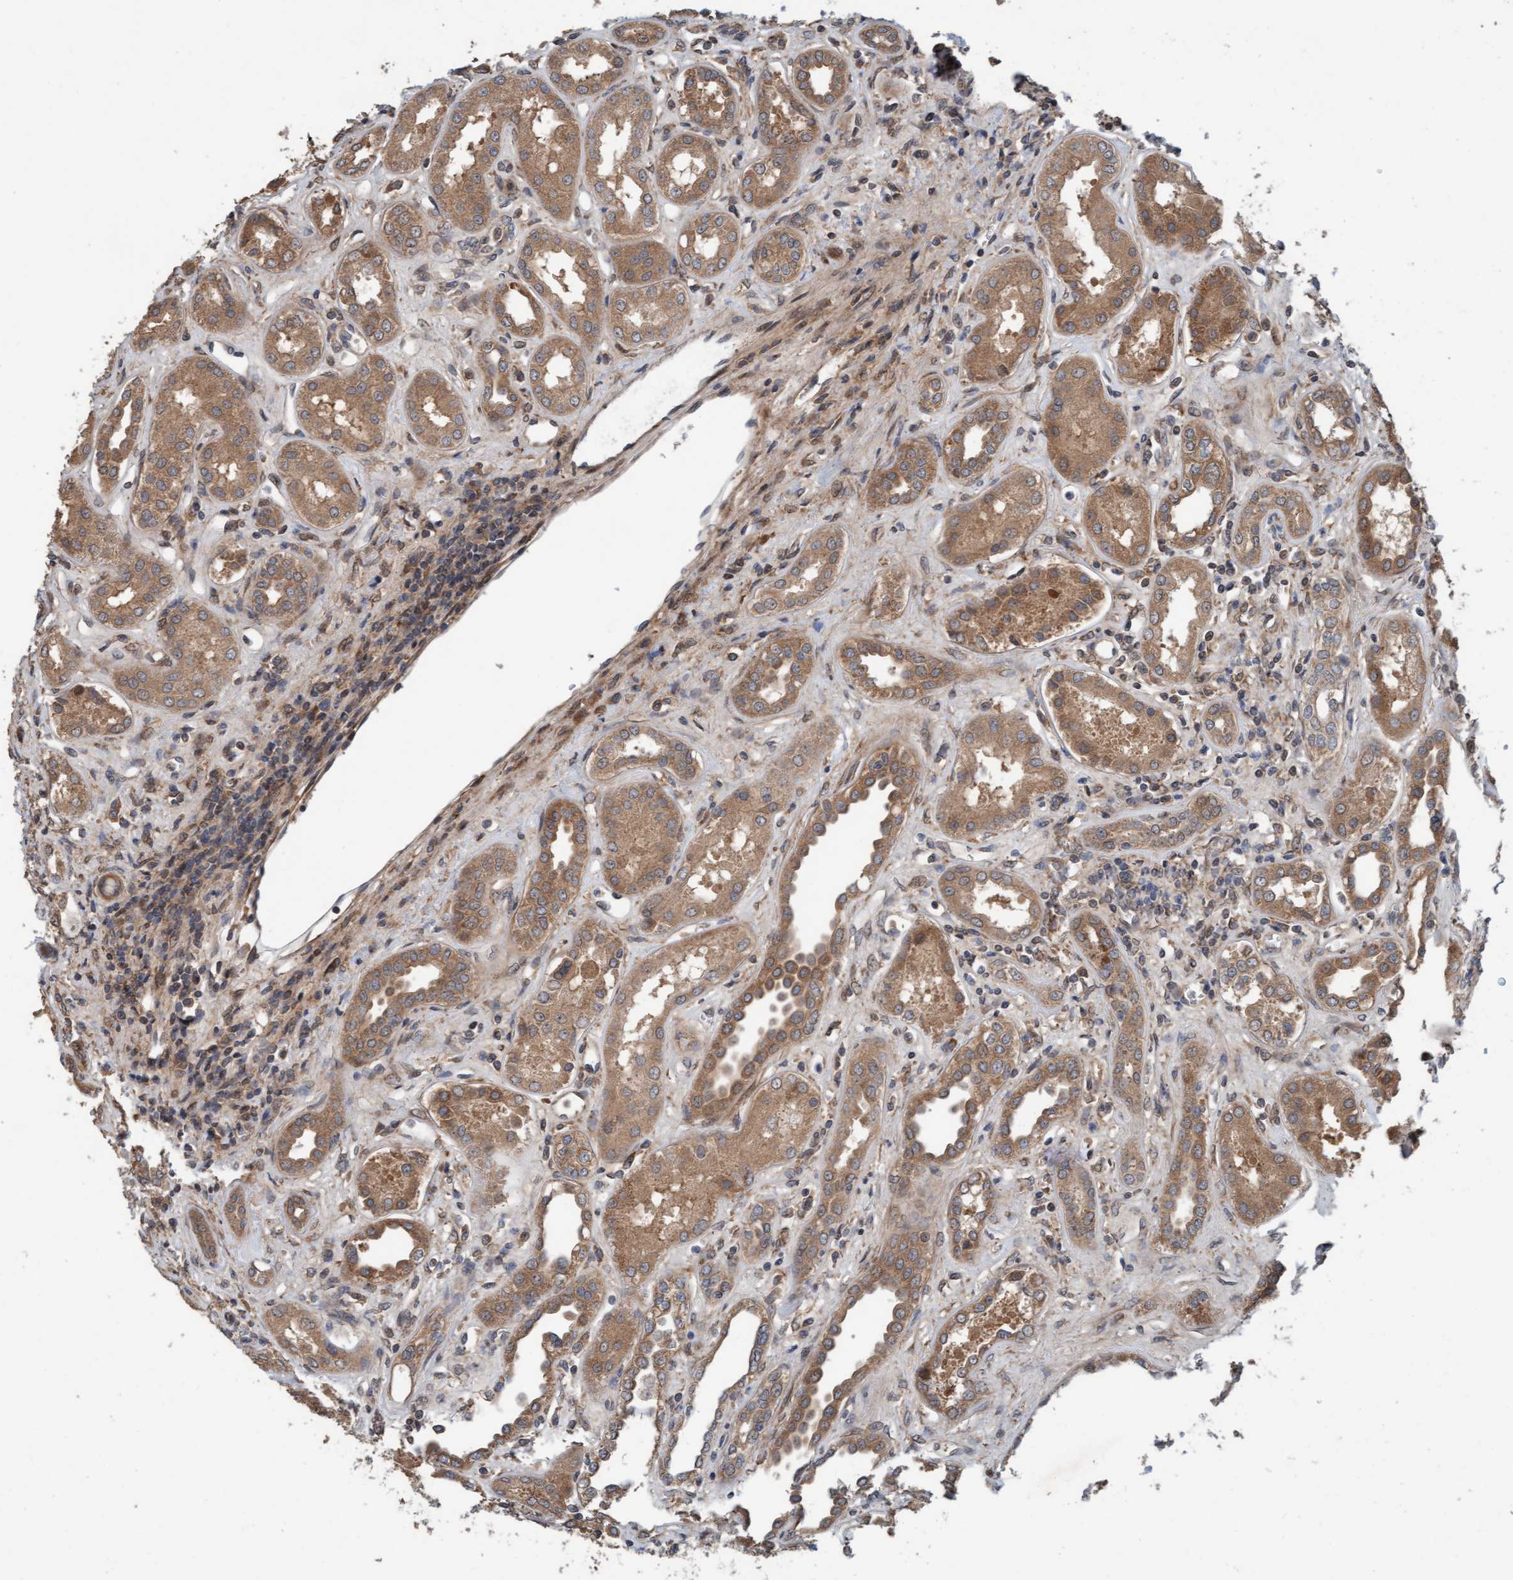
{"staining": {"intensity": "moderate", "quantity": ">75%", "location": "cytoplasmic/membranous"}, "tissue": "kidney", "cell_type": "Cells in glomeruli", "image_type": "normal", "snomed": [{"axis": "morphology", "description": "Normal tissue, NOS"}, {"axis": "topography", "description": "Kidney"}], "caption": "Kidney stained with DAB IHC displays medium levels of moderate cytoplasmic/membranous staining in approximately >75% of cells in glomeruli. (DAB = brown stain, brightfield microscopy at high magnification).", "gene": "MLXIP", "patient": {"sex": "male", "age": 59}}